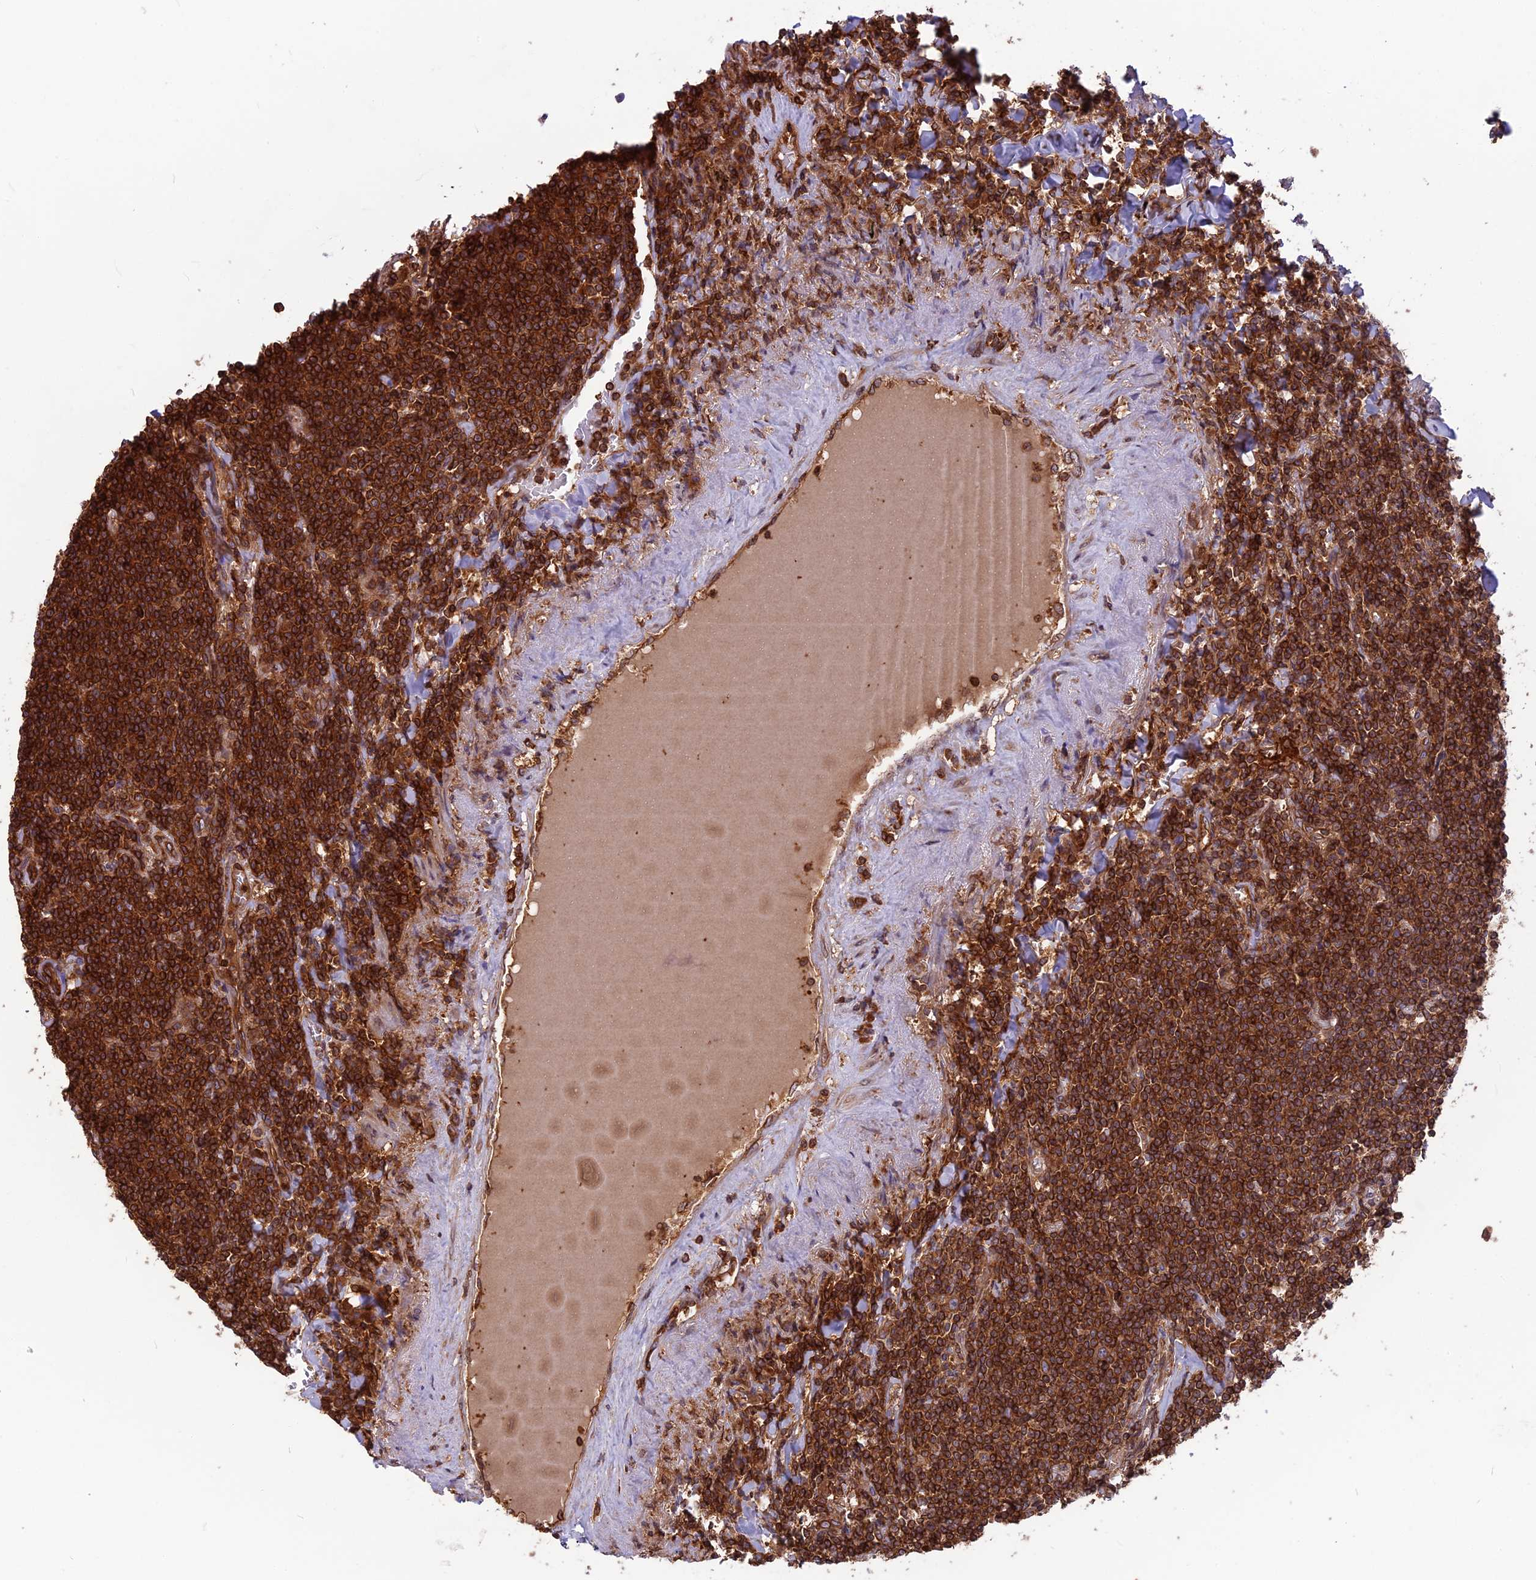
{"staining": {"intensity": "strong", "quantity": ">75%", "location": "cytoplasmic/membranous"}, "tissue": "lymphoma", "cell_type": "Tumor cells", "image_type": "cancer", "snomed": [{"axis": "morphology", "description": "Malignant lymphoma, non-Hodgkin's type, Low grade"}, {"axis": "topography", "description": "Lung"}], "caption": "Low-grade malignant lymphoma, non-Hodgkin's type tissue reveals strong cytoplasmic/membranous positivity in about >75% of tumor cells, visualized by immunohistochemistry. Ihc stains the protein in brown and the nuclei are stained blue.", "gene": "WDR1", "patient": {"sex": "female", "age": 71}}